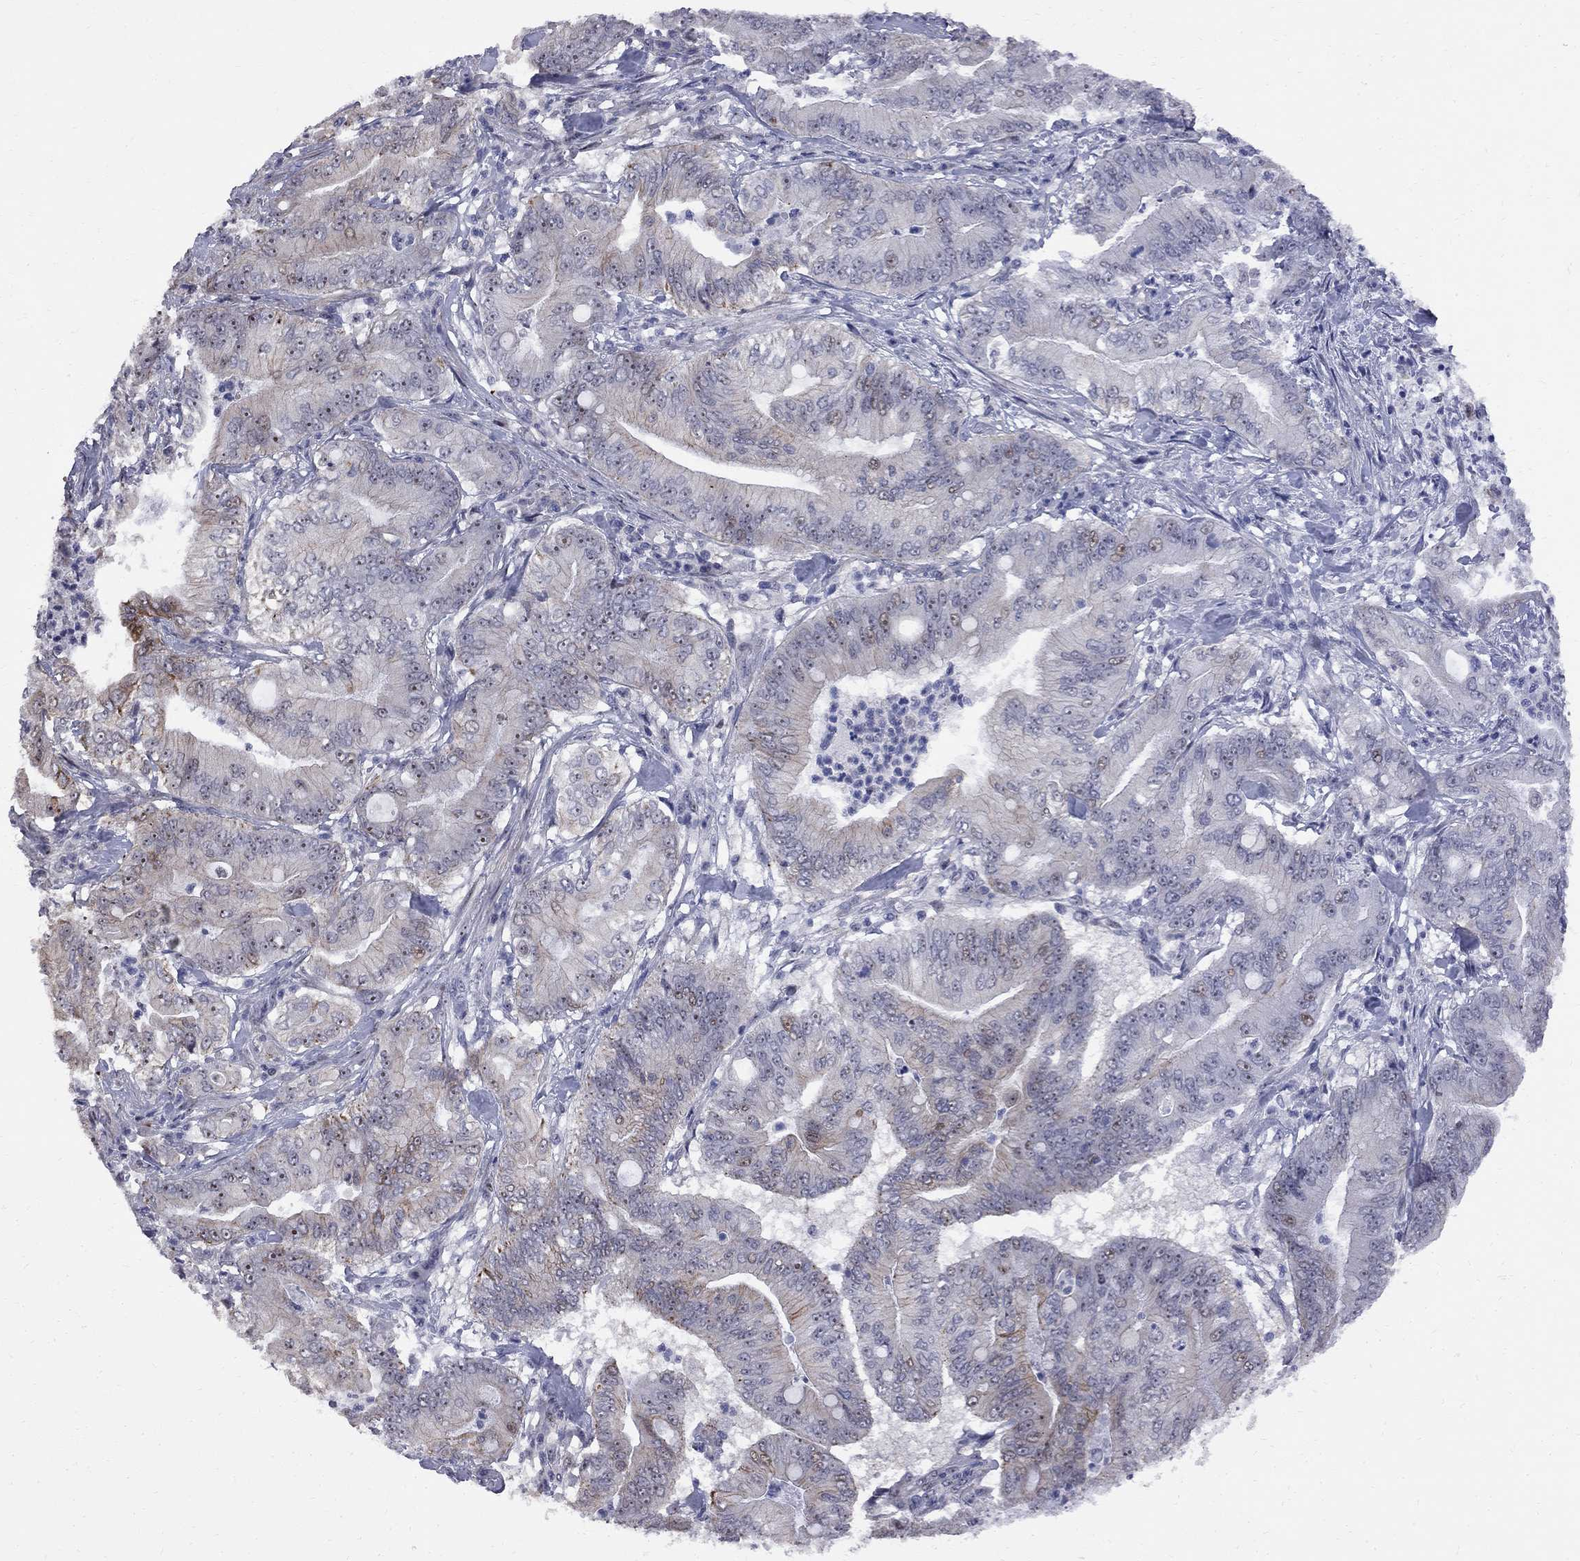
{"staining": {"intensity": "weak", "quantity": "<25%", "location": "nuclear"}, "tissue": "pancreatic cancer", "cell_type": "Tumor cells", "image_type": "cancer", "snomed": [{"axis": "morphology", "description": "Adenocarcinoma, NOS"}, {"axis": "topography", "description": "Pancreas"}], "caption": "A high-resolution photomicrograph shows immunohistochemistry staining of pancreatic cancer, which displays no significant staining in tumor cells.", "gene": "DHX33", "patient": {"sex": "male", "age": 71}}